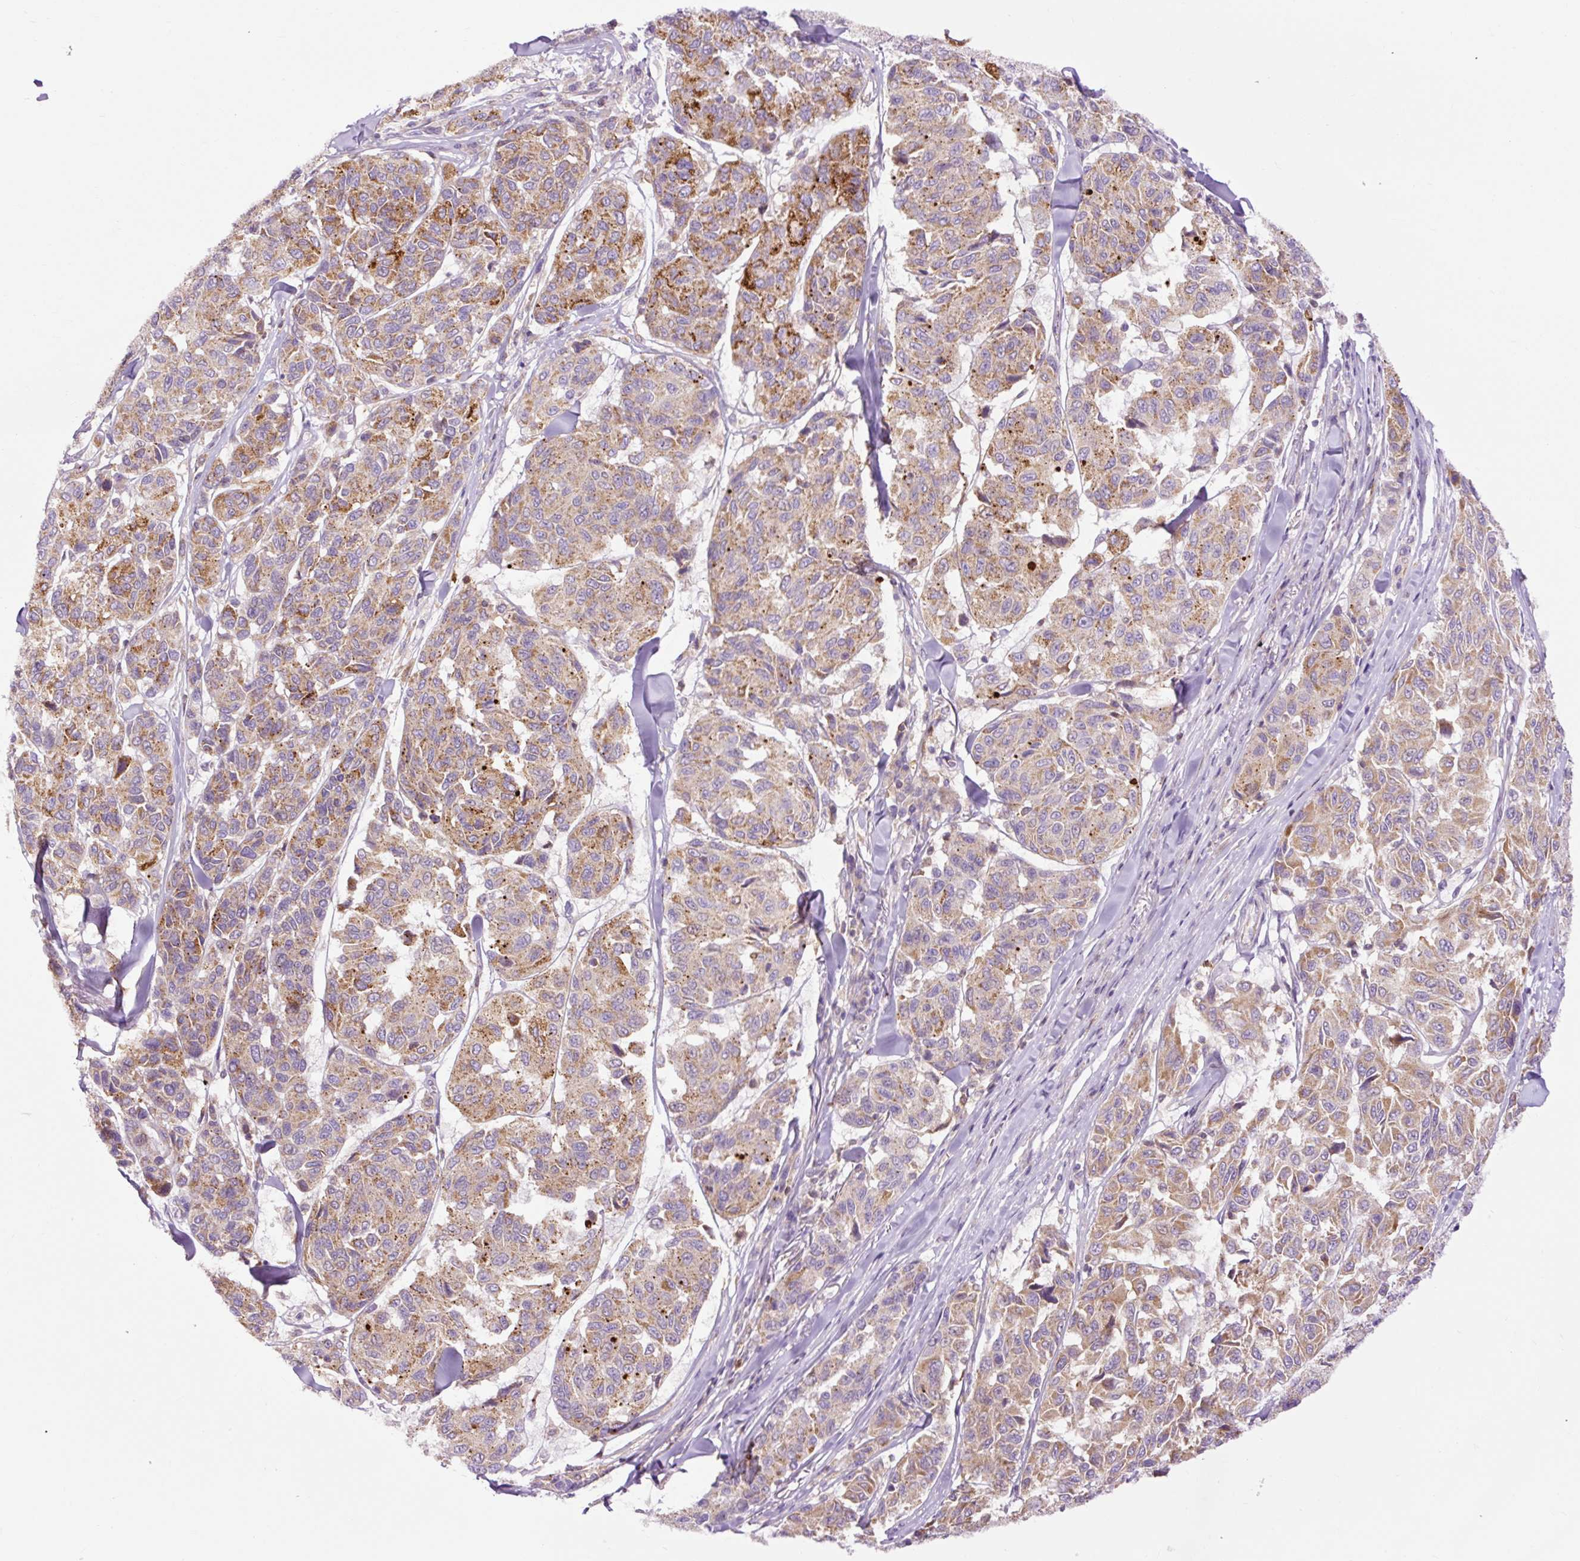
{"staining": {"intensity": "moderate", "quantity": ">75%", "location": "cytoplasmic/membranous"}, "tissue": "melanoma", "cell_type": "Tumor cells", "image_type": "cancer", "snomed": [{"axis": "morphology", "description": "Malignant melanoma, NOS"}, {"axis": "topography", "description": "Skin"}], "caption": "Immunohistochemistry of melanoma exhibits medium levels of moderate cytoplasmic/membranous positivity in approximately >75% of tumor cells.", "gene": "CD83", "patient": {"sex": "female", "age": 66}}